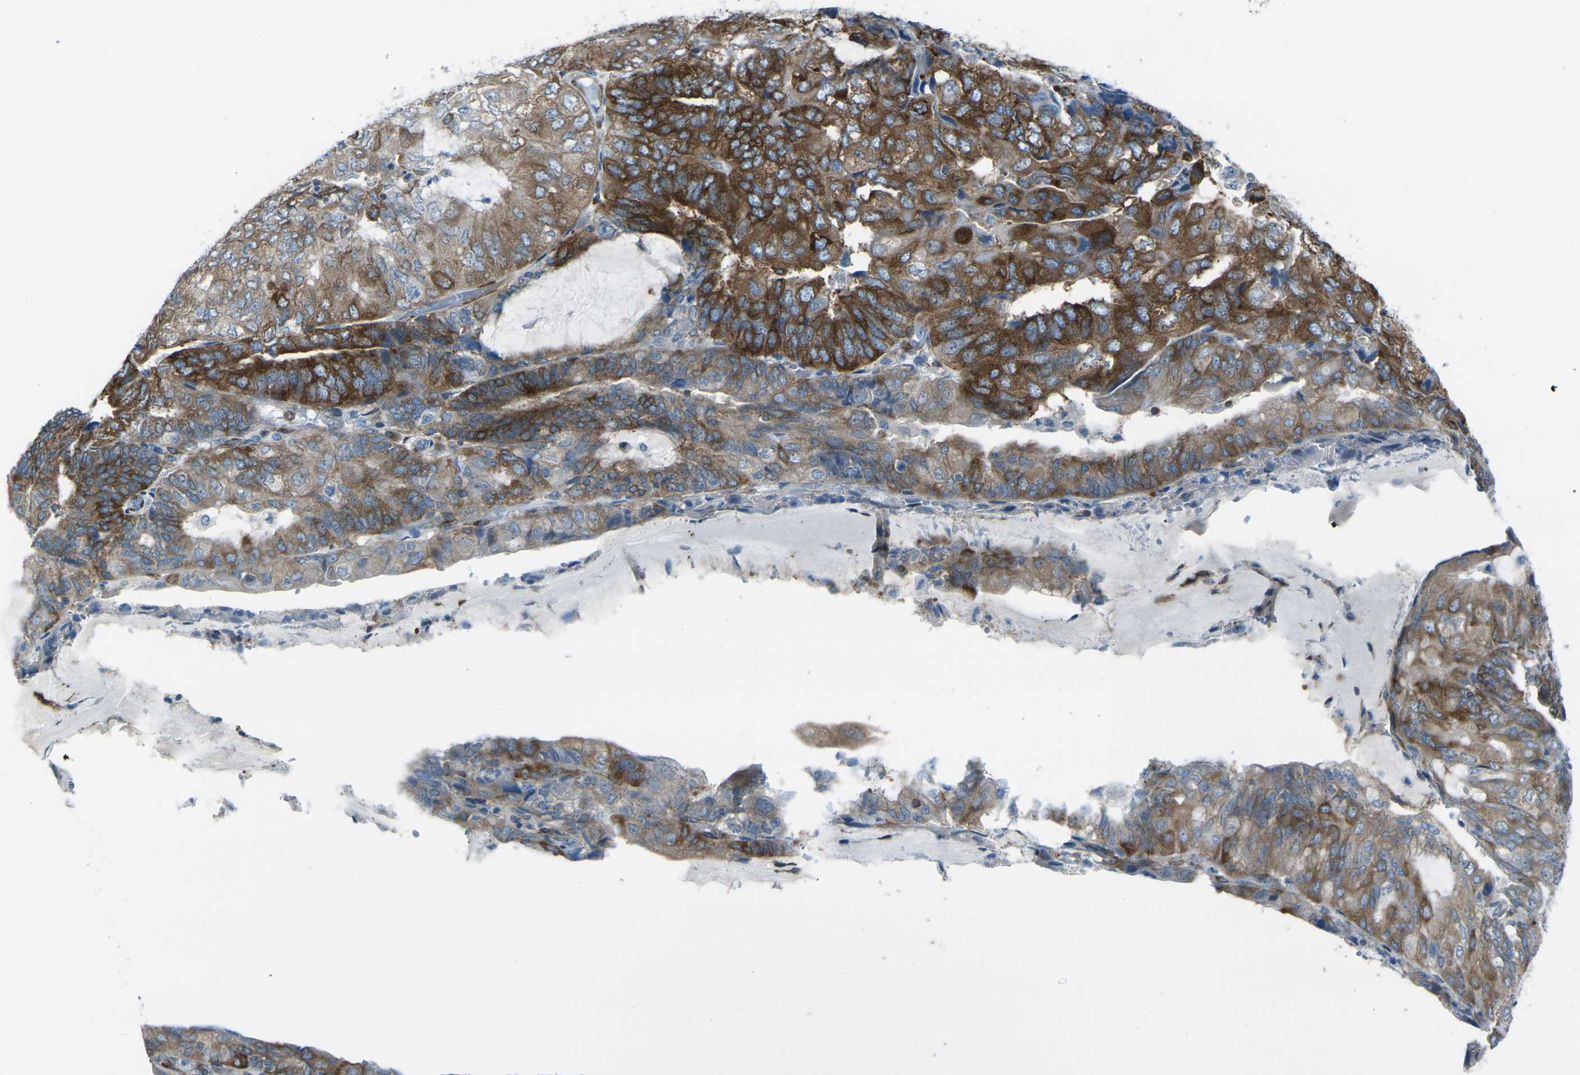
{"staining": {"intensity": "strong", "quantity": ">75%", "location": "cytoplasmic/membranous"}, "tissue": "endometrial cancer", "cell_type": "Tumor cells", "image_type": "cancer", "snomed": [{"axis": "morphology", "description": "Adenocarcinoma, NOS"}, {"axis": "topography", "description": "Endometrium"}], "caption": "Endometrial cancer was stained to show a protein in brown. There is high levels of strong cytoplasmic/membranous staining in approximately >75% of tumor cells.", "gene": "CELSR2", "patient": {"sex": "female", "age": 81}}